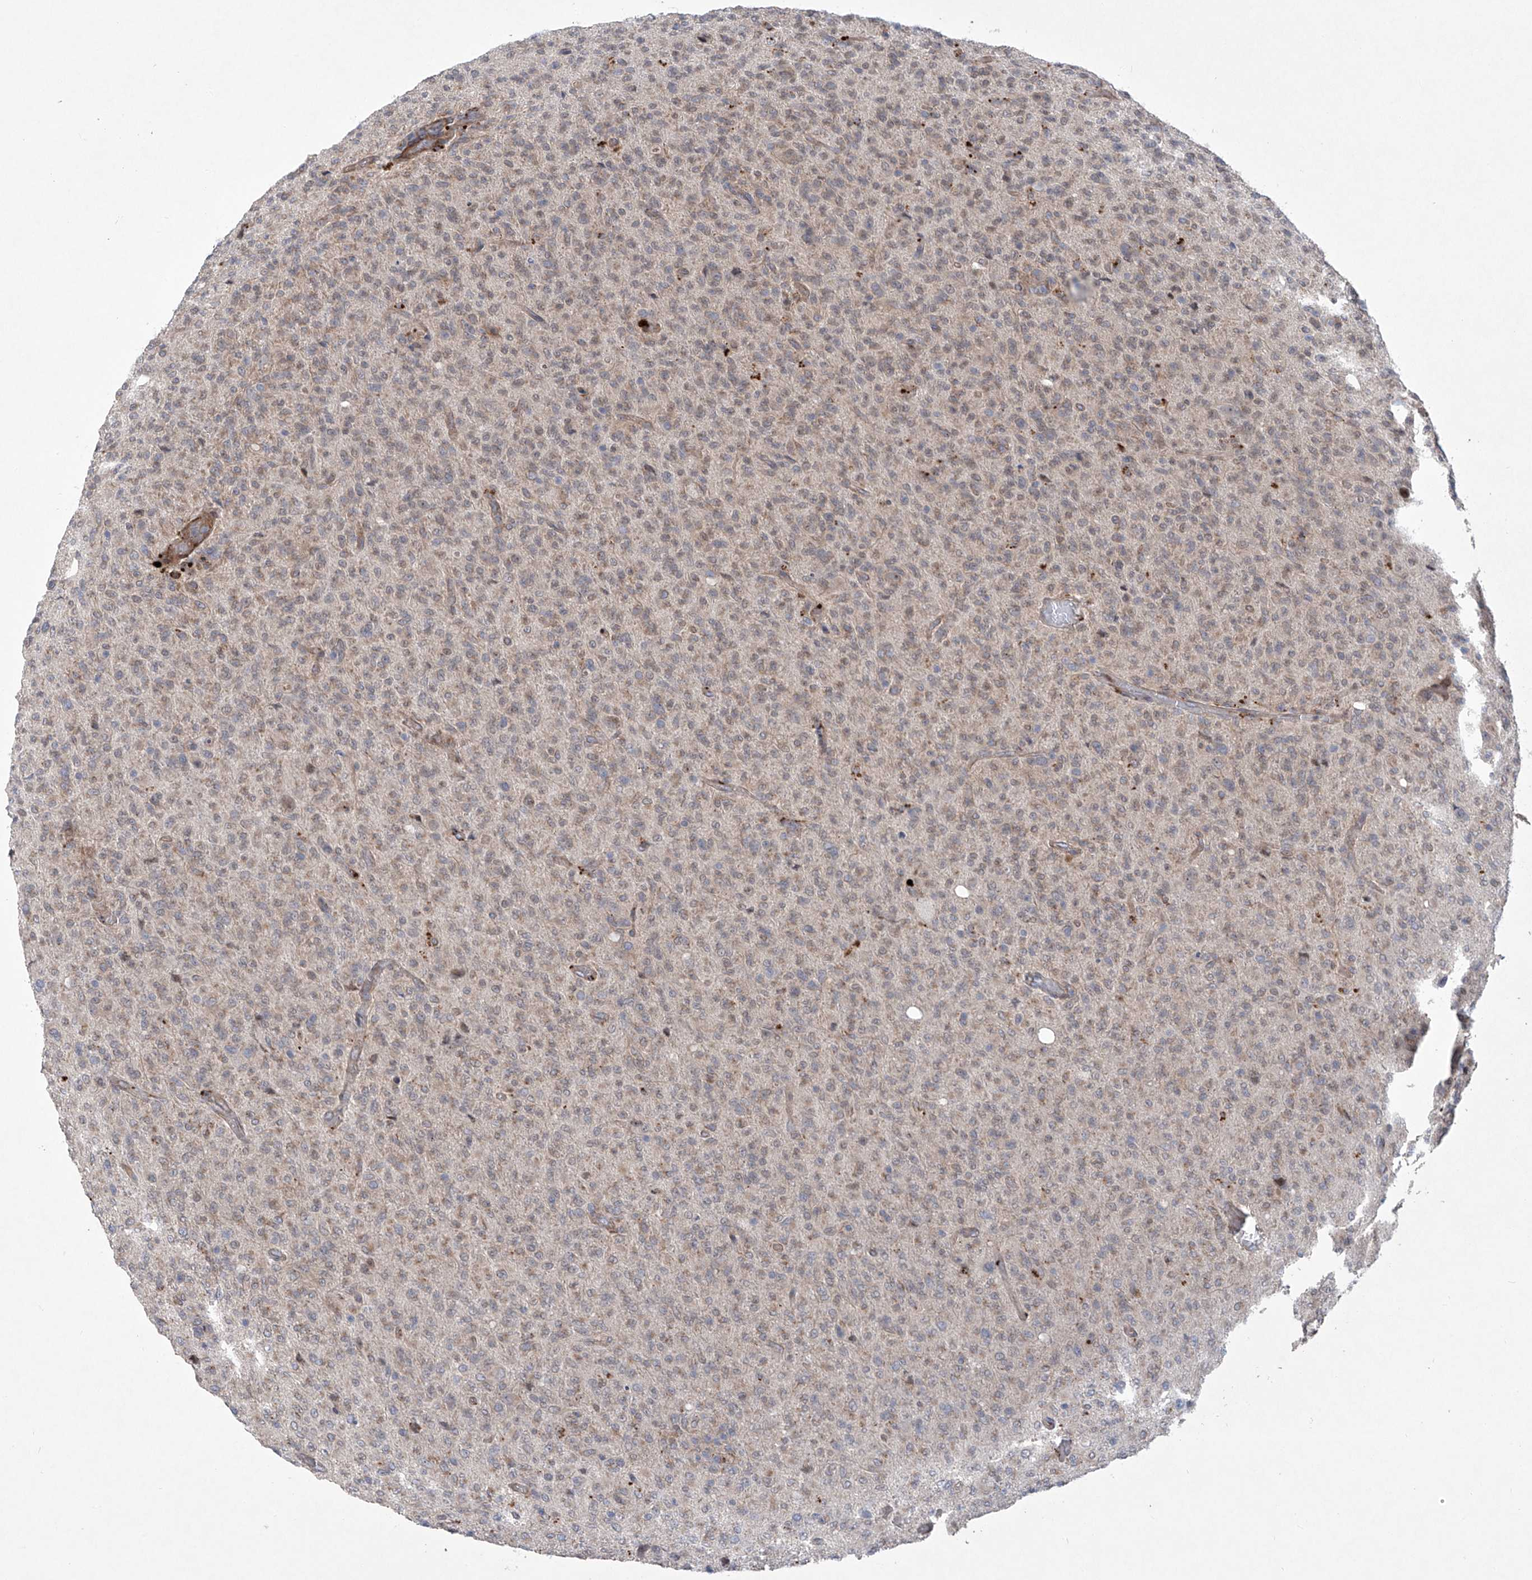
{"staining": {"intensity": "weak", "quantity": "<25%", "location": "cytoplasmic/membranous"}, "tissue": "glioma", "cell_type": "Tumor cells", "image_type": "cancer", "snomed": [{"axis": "morphology", "description": "Glioma, malignant, High grade"}, {"axis": "topography", "description": "Brain"}], "caption": "An image of human malignant high-grade glioma is negative for staining in tumor cells.", "gene": "KLC4", "patient": {"sex": "female", "age": 57}}